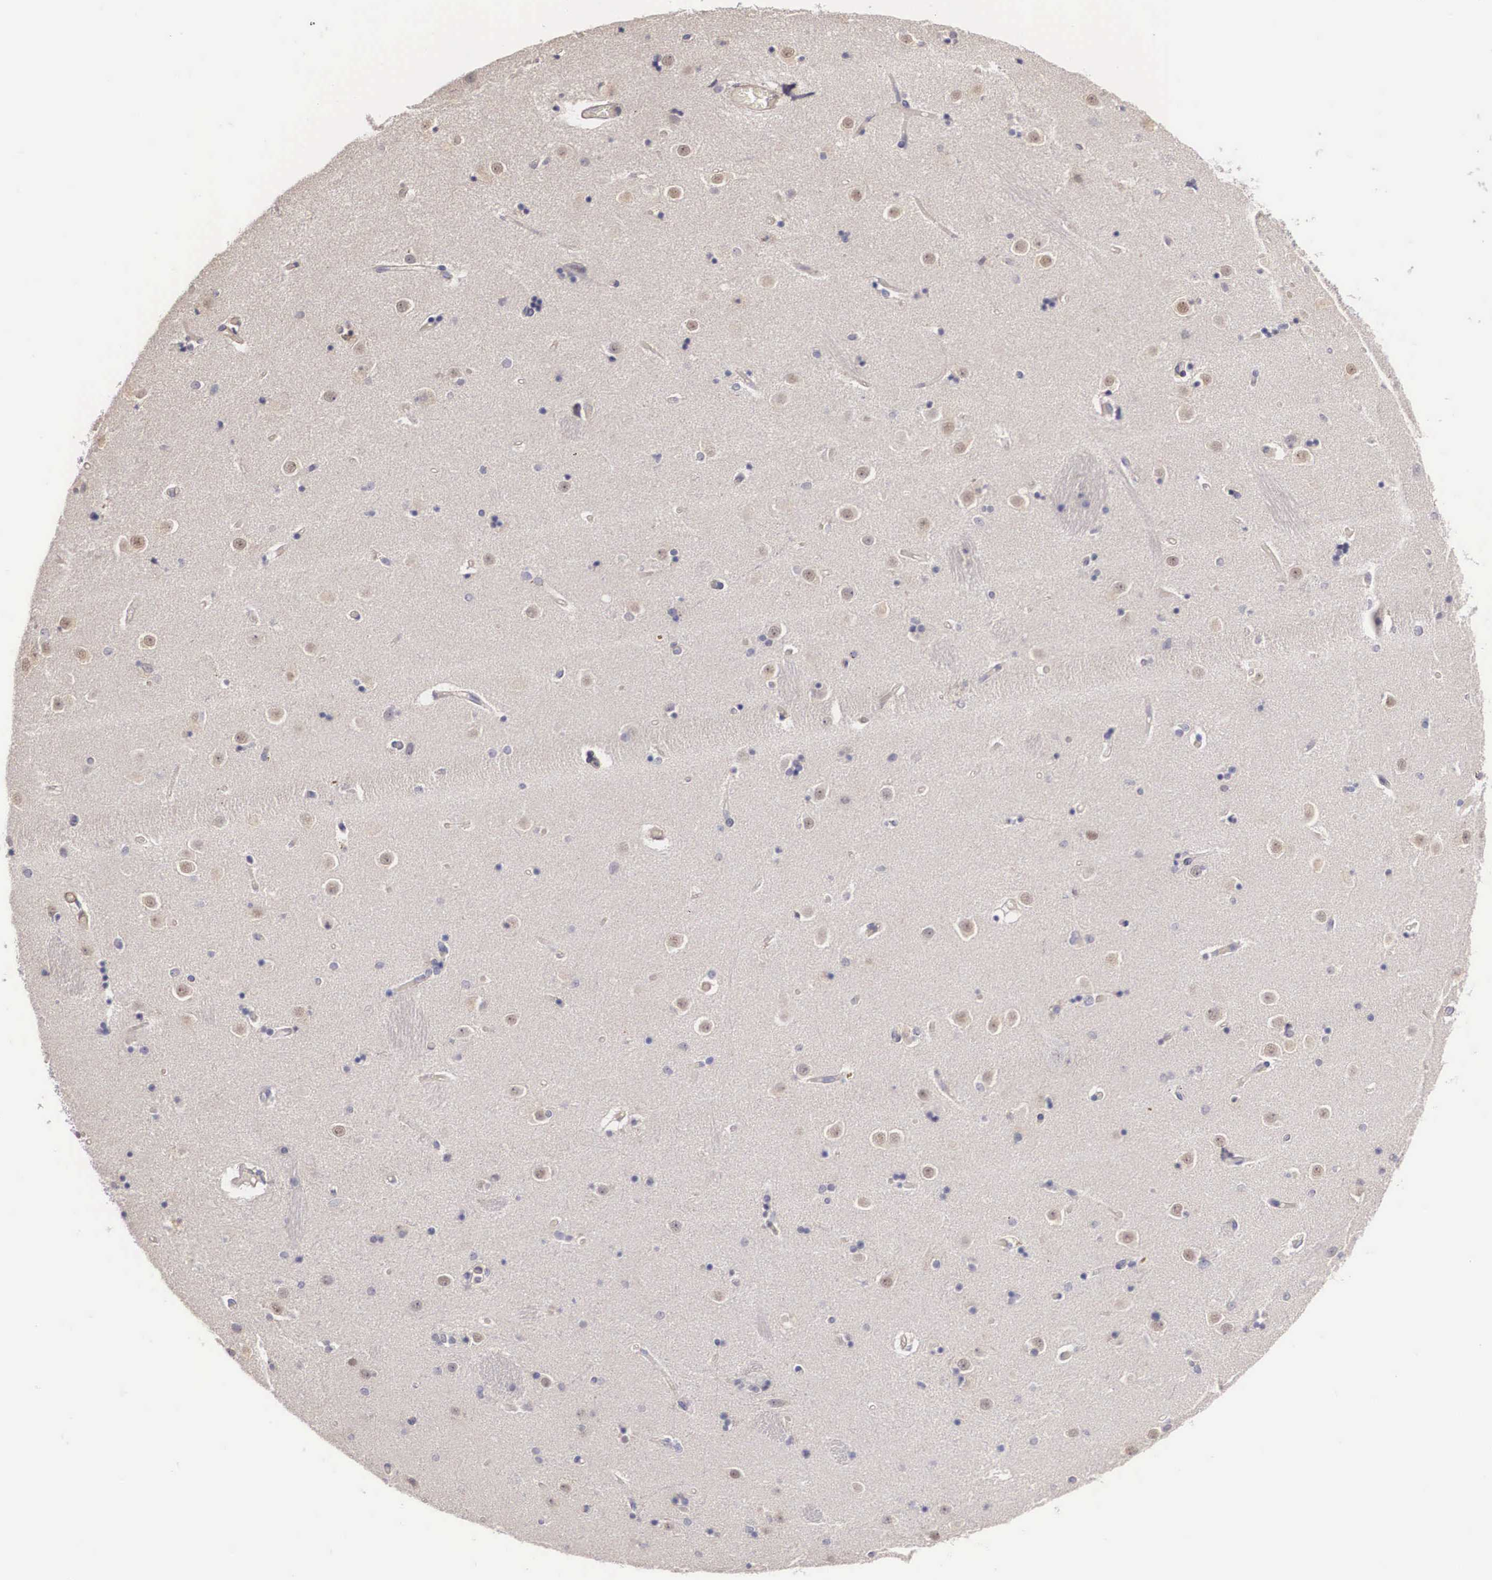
{"staining": {"intensity": "negative", "quantity": "none", "location": "none"}, "tissue": "caudate", "cell_type": "Glial cells", "image_type": "normal", "snomed": [{"axis": "morphology", "description": "Normal tissue, NOS"}, {"axis": "topography", "description": "Lateral ventricle wall"}], "caption": "IHC image of unremarkable caudate stained for a protein (brown), which displays no staining in glial cells.", "gene": "ENOX2", "patient": {"sex": "female", "age": 54}}